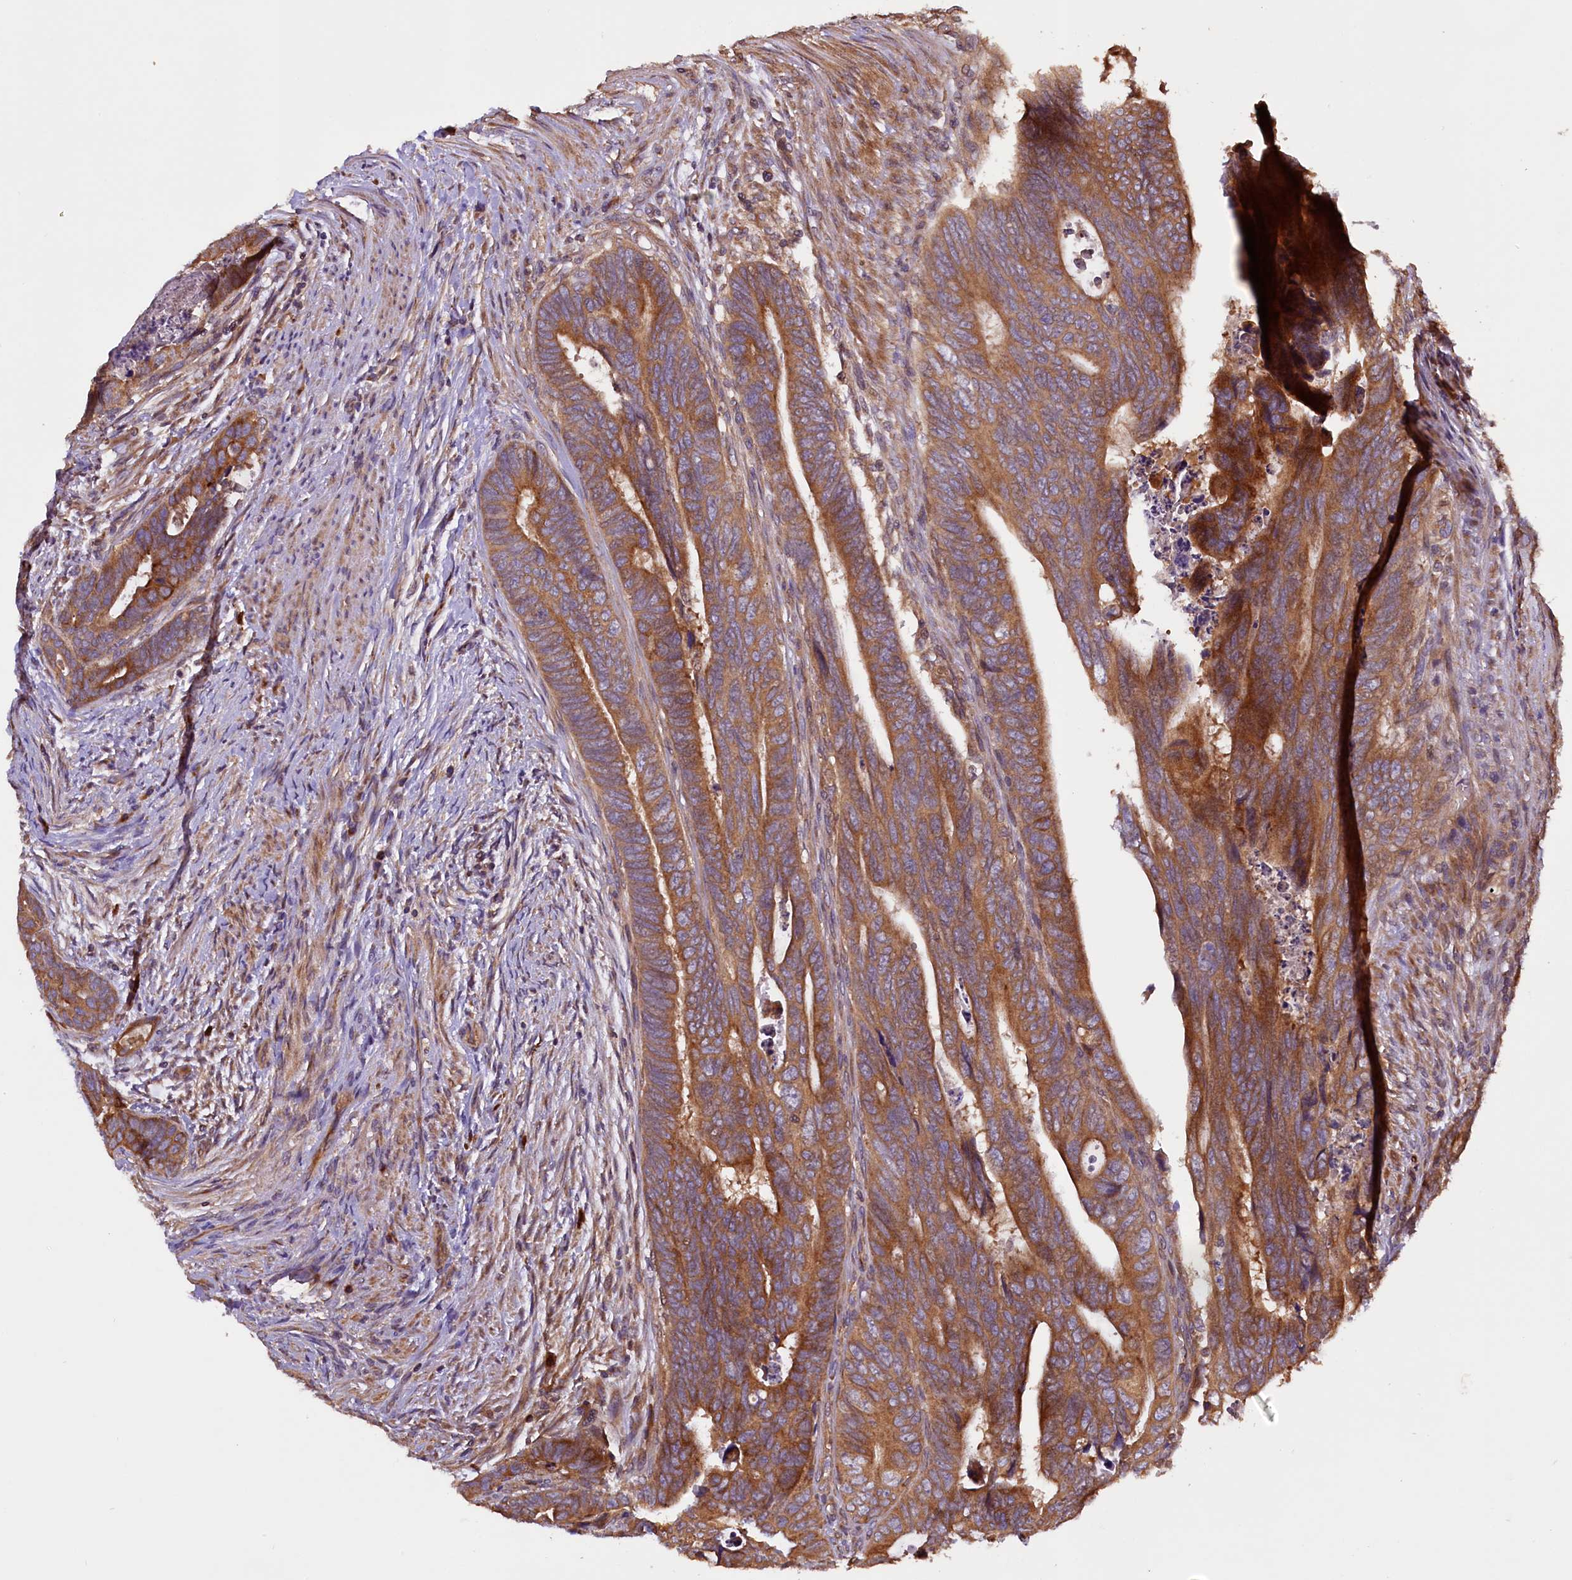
{"staining": {"intensity": "moderate", "quantity": ">75%", "location": "cytoplasmic/membranous"}, "tissue": "colorectal cancer", "cell_type": "Tumor cells", "image_type": "cancer", "snomed": [{"axis": "morphology", "description": "Adenocarcinoma, NOS"}, {"axis": "topography", "description": "Rectum"}], "caption": "Immunohistochemical staining of human colorectal cancer exhibits medium levels of moderate cytoplasmic/membranous protein positivity in about >75% of tumor cells.", "gene": "KLC2", "patient": {"sex": "female", "age": 78}}